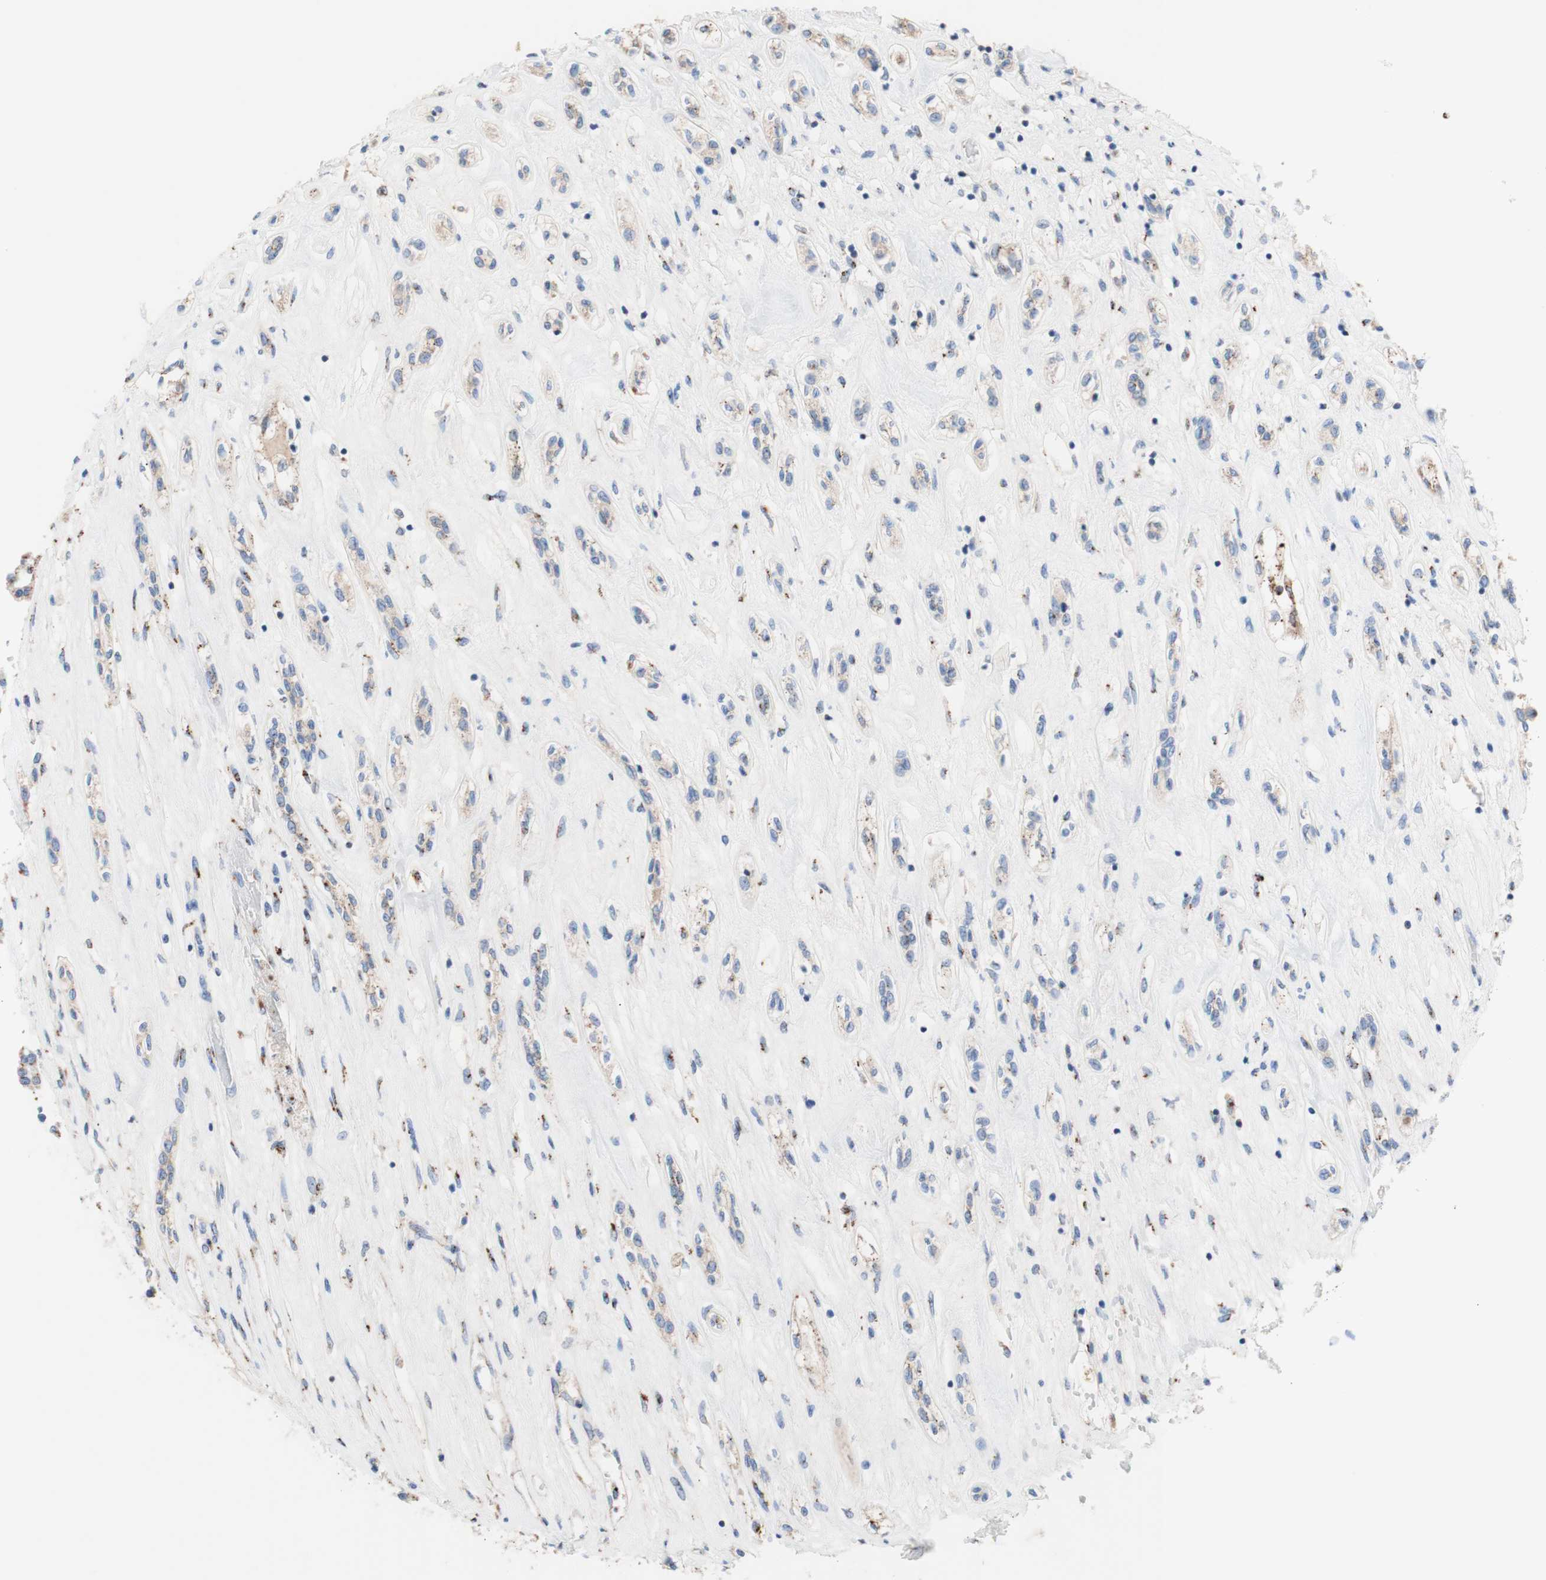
{"staining": {"intensity": "weak", "quantity": "25%-75%", "location": "cytoplasmic/membranous"}, "tissue": "renal cancer", "cell_type": "Tumor cells", "image_type": "cancer", "snomed": [{"axis": "morphology", "description": "Adenocarcinoma, NOS"}, {"axis": "topography", "description": "Kidney"}], "caption": "A brown stain shows weak cytoplasmic/membranous expression of a protein in human renal cancer tumor cells.", "gene": "GALNT2", "patient": {"sex": "female", "age": 70}}